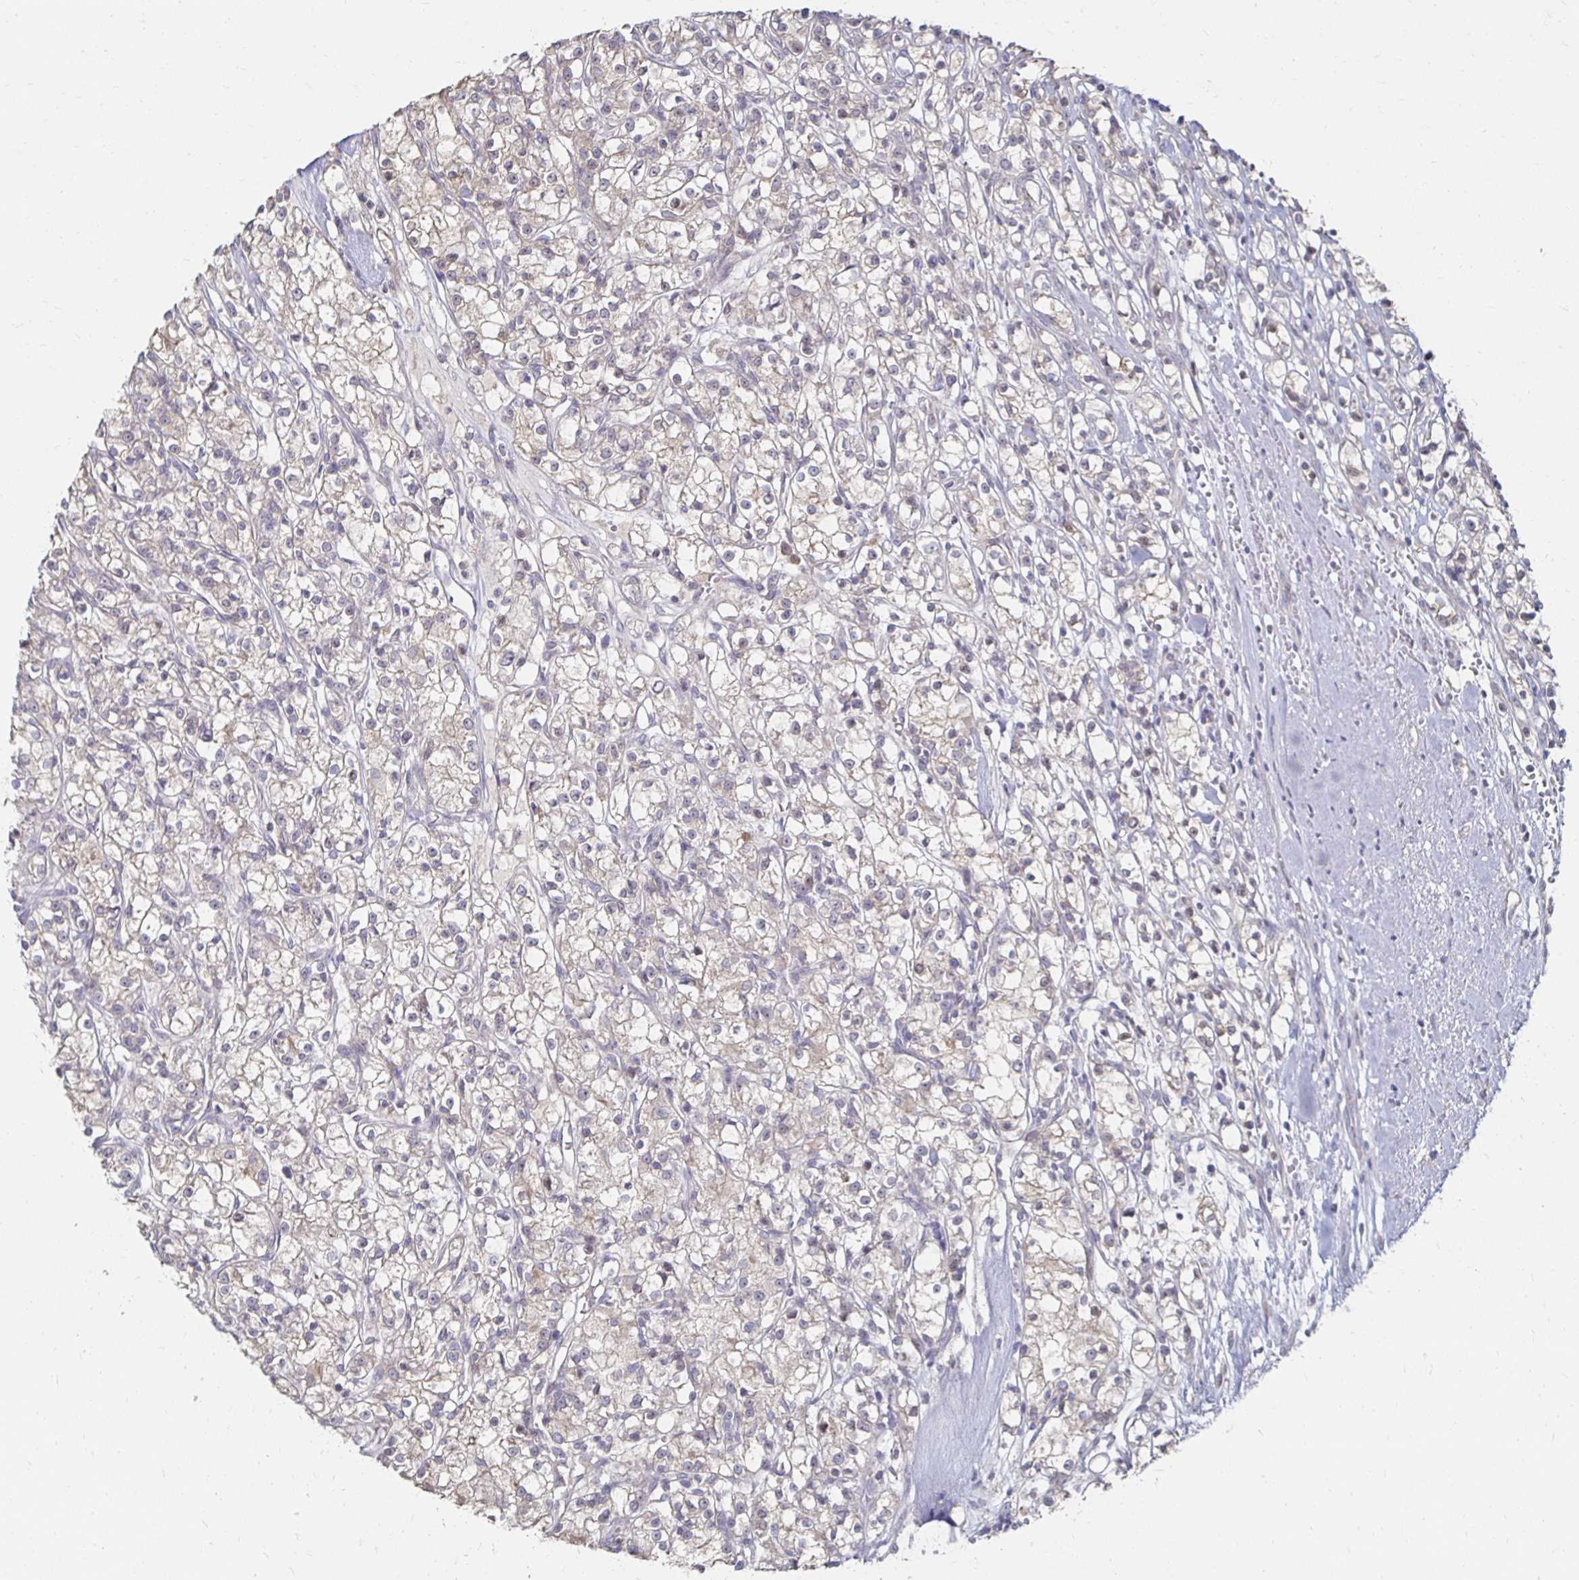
{"staining": {"intensity": "weak", "quantity": "<25%", "location": "cytoplasmic/membranous"}, "tissue": "renal cancer", "cell_type": "Tumor cells", "image_type": "cancer", "snomed": [{"axis": "morphology", "description": "Adenocarcinoma, NOS"}, {"axis": "topography", "description": "Kidney"}], "caption": "DAB (3,3'-diaminobenzidine) immunohistochemical staining of renal cancer (adenocarcinoma) shows no significant positivity in tumor cells.", "gene": "ZNF727", "patient": {"sex": "female", "age": 59}}